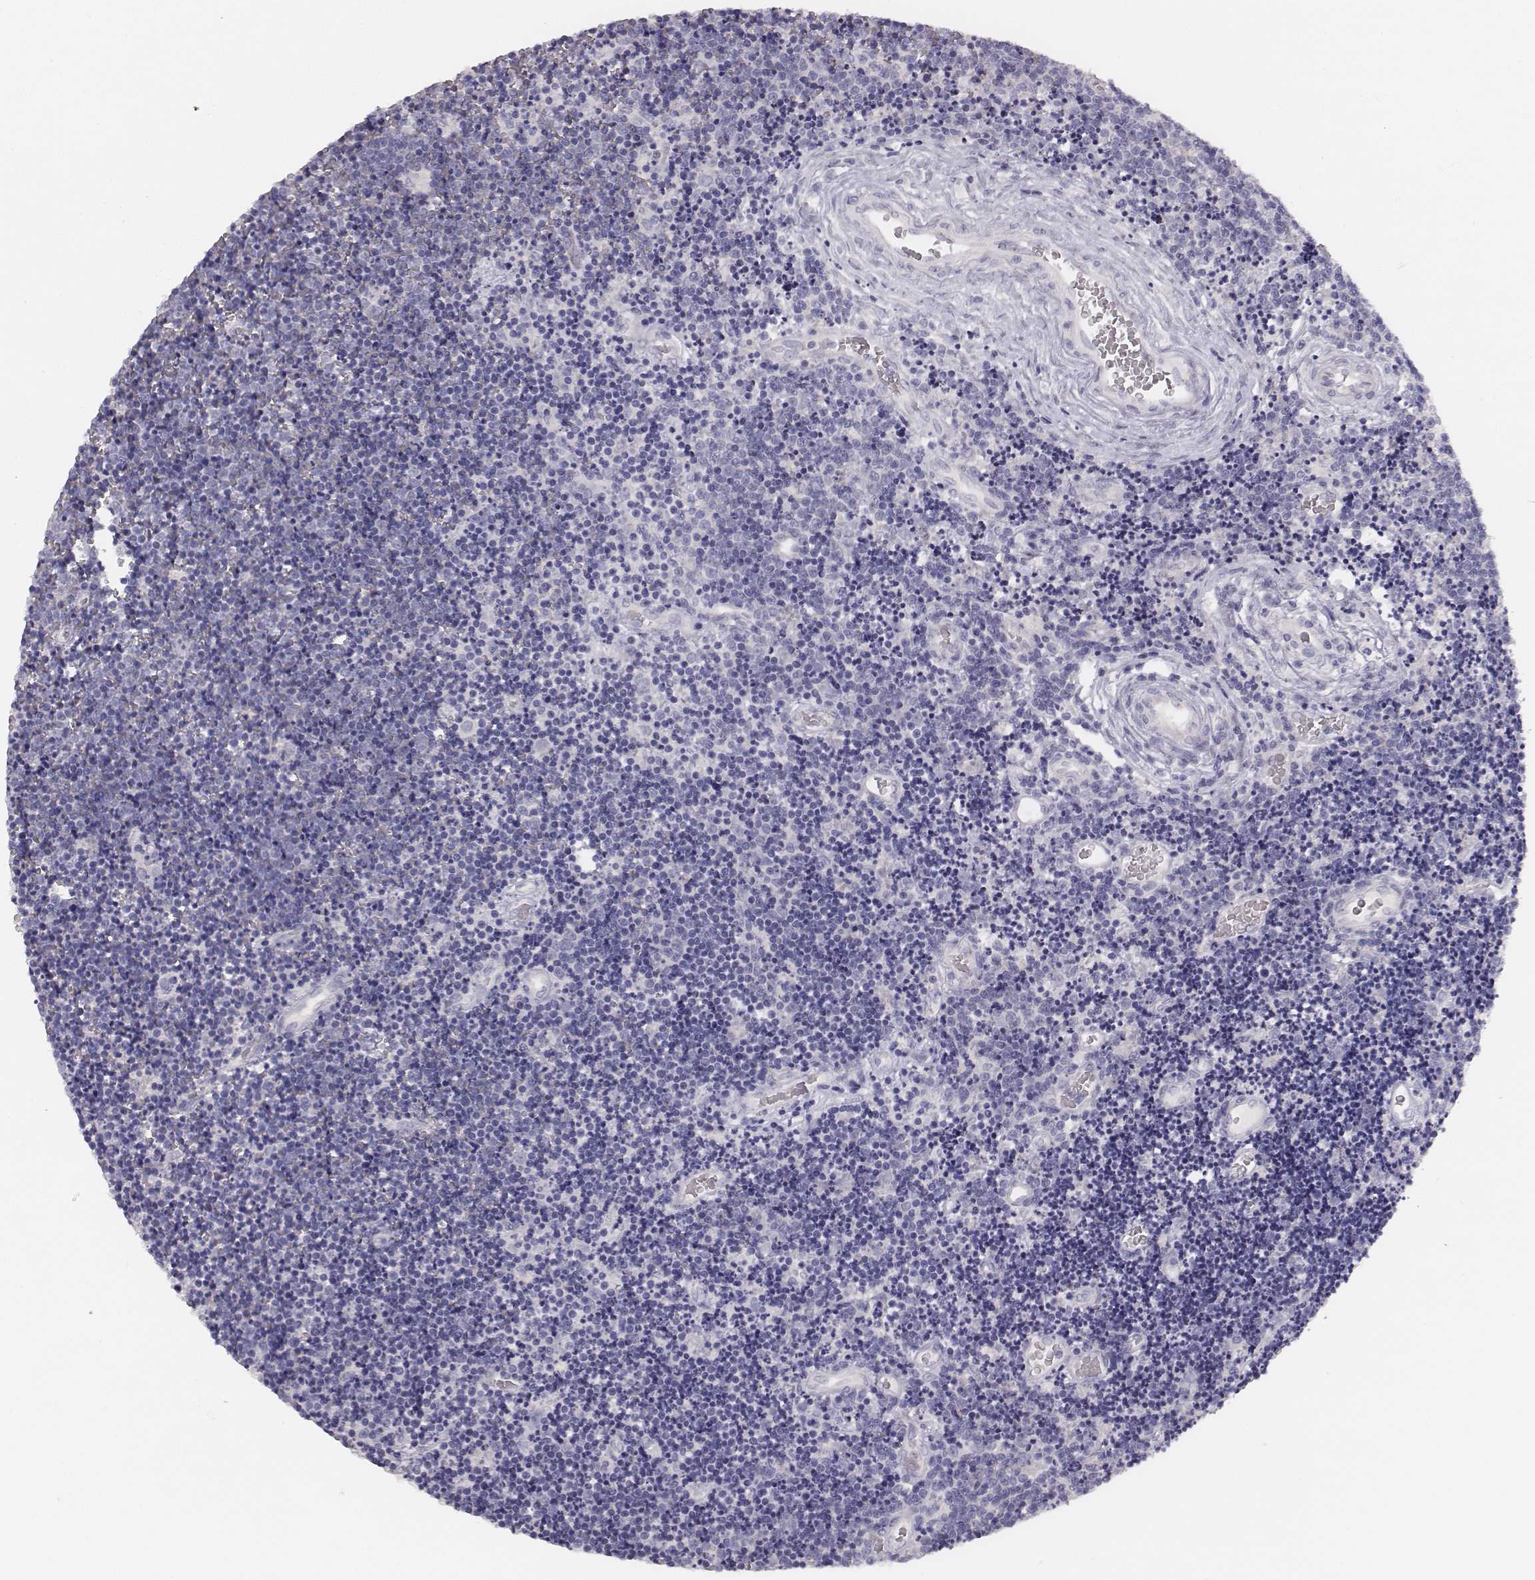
{"staining": {"intensity": "negative", "quantity": "none", "location": "none"}, "tissue": "lymphoma", "cell_type": "Tumor cells", "image_type": "cancer", "snomed": [{"axis": "morphology", "description": "Malignant lymphoma, non-Hodgkin's type, Low grade"}, {"axis": "topography", "description": "Brain"}], "caption": "The IHC image has no significant positivity in tumor cells of lymphoma tissue.", "gene": "MYH6", "patient": {"sex": "female", "age": 66}}